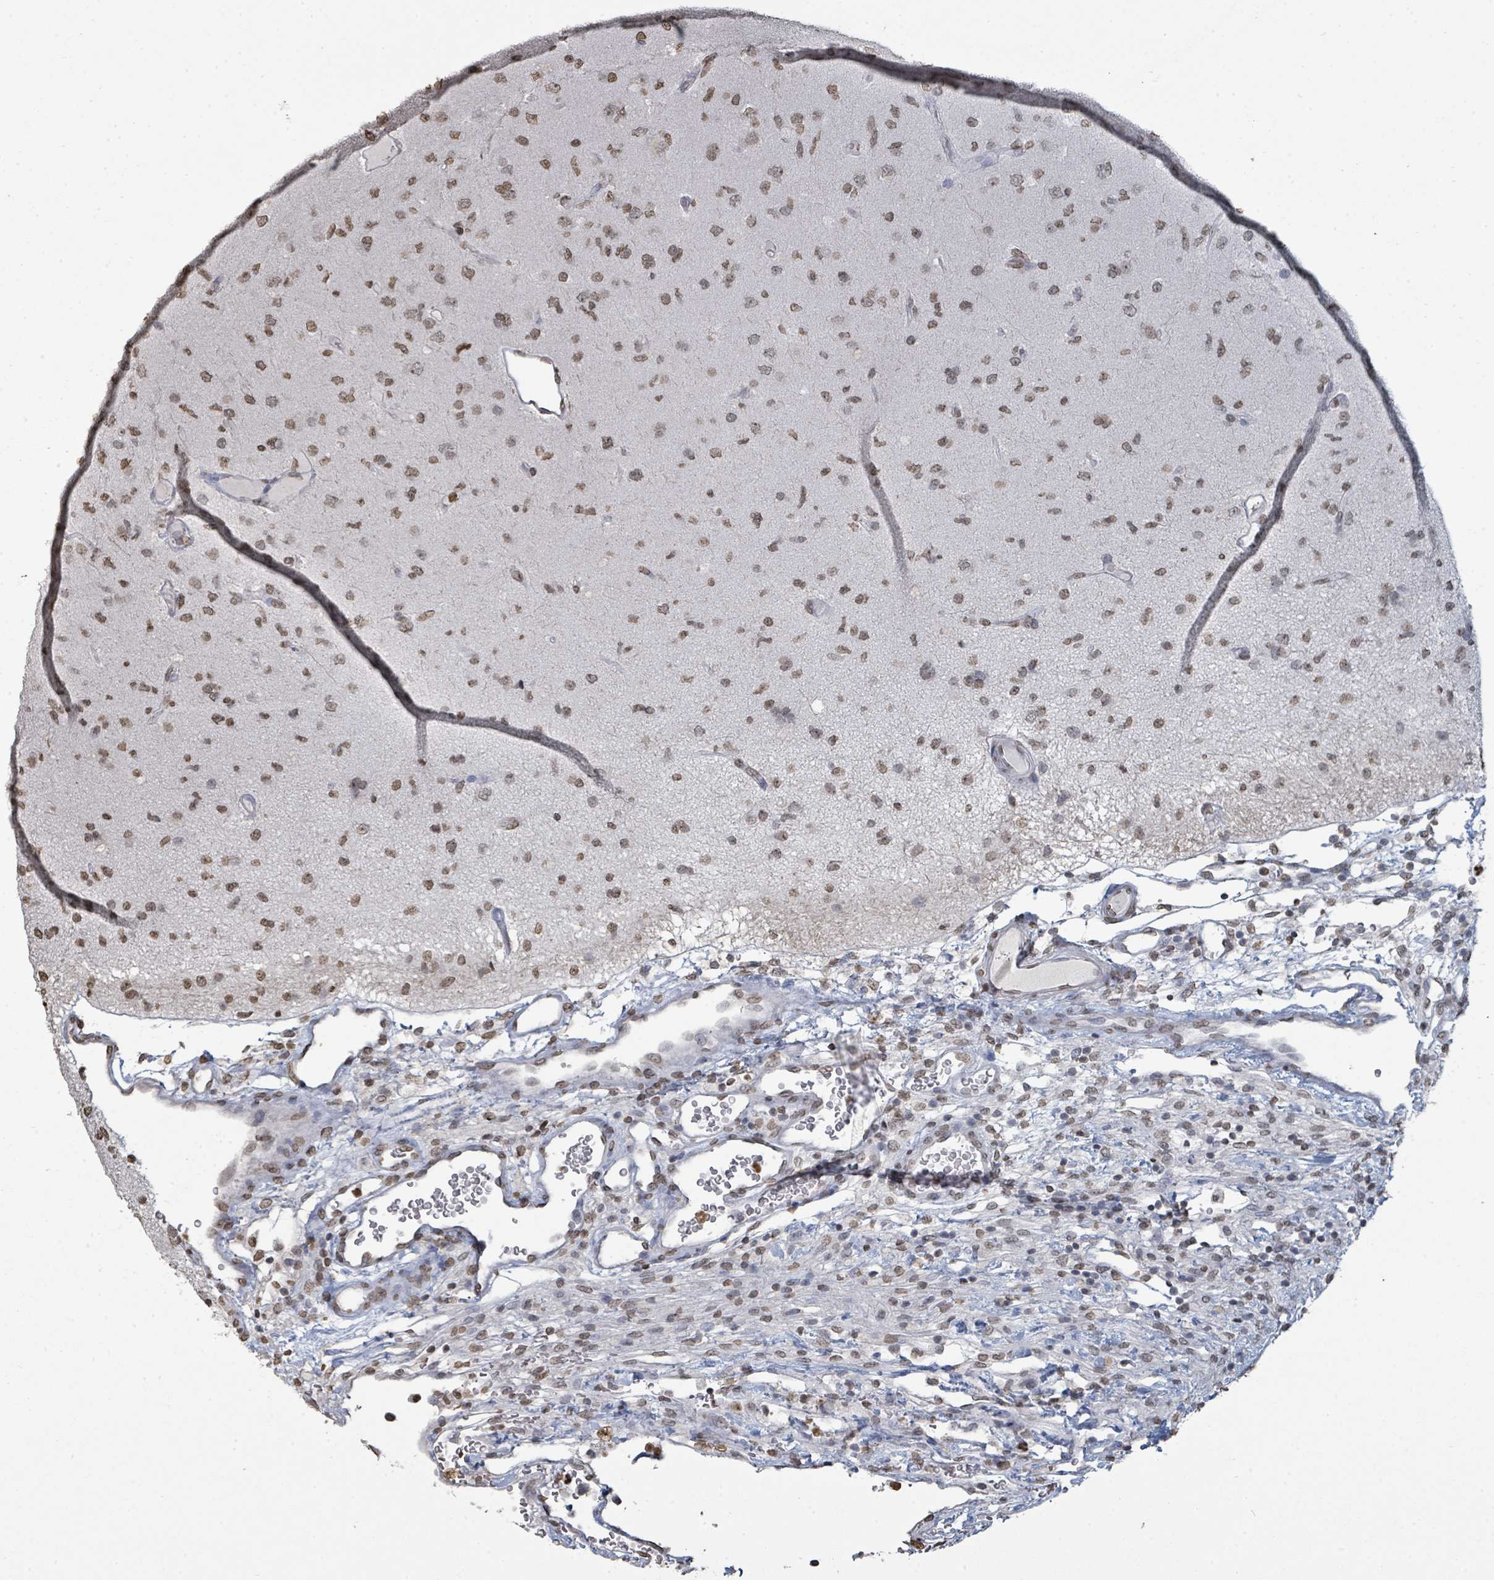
{"staining": {"intensity": "moderate", "quantity": "25%-75%", "location": "nuclear"}, "tissue": "glioma", "cell_type": "Tumor cells", "image_type": "cancer", "snomed": [{"axis": "morphology", "description": "Glioma, malignant, High grade"}, {"axis": "topography", "description": "Brain"}], "caption": "Brown immunohistochemical staining in glioma exhibits moderate nuclear expression in approximately 25%-75% of tumor cells.", "gene": "MRPS12", "patient": {"sex": "male", "age": 77}}